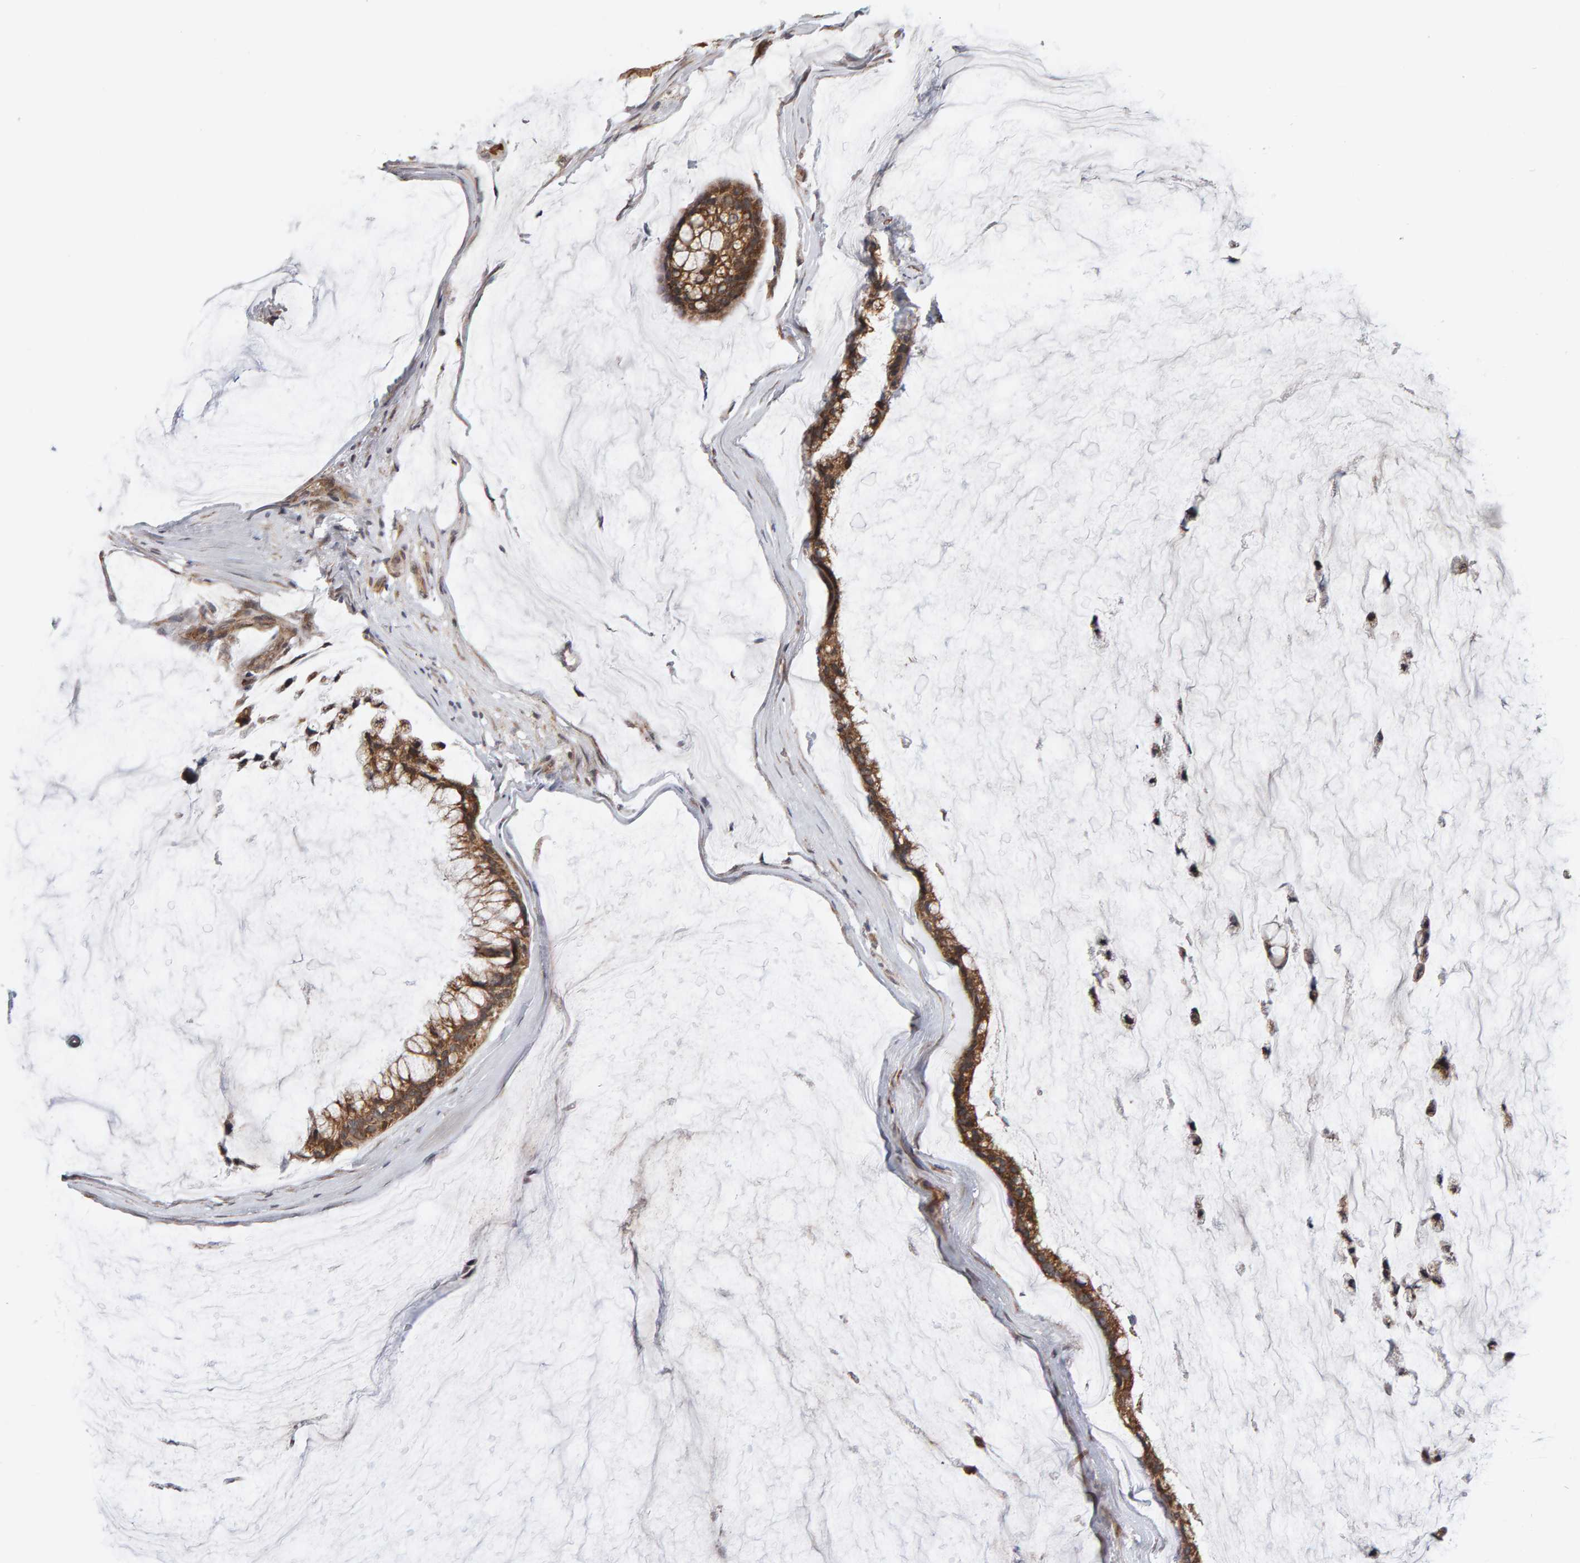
{"staining": {"intensity": "moderate", "quantity": ">75%", "location": "cytoplasmic/membranous"}, "tissue": "ovarian cancer", "cell_type": "Tumor cells", "image_type": "cancer", "snomed": [{"axis": "morphology", "description": "Cystadenocarcinoma, mucinous, NOS"}, {"axis": "topography", "description": "Ovary"}], "caption": "Protein expression analysis of mucinous cystadenocarcinoma (ovarian) displays moderate cytoplasmic/membranous positivity in approximately >75% of tumor cells. (IHC, brightfield microscopy, high magnification).", "gene": "DAP3", "patient": {"sex": "female", "age": 39}}